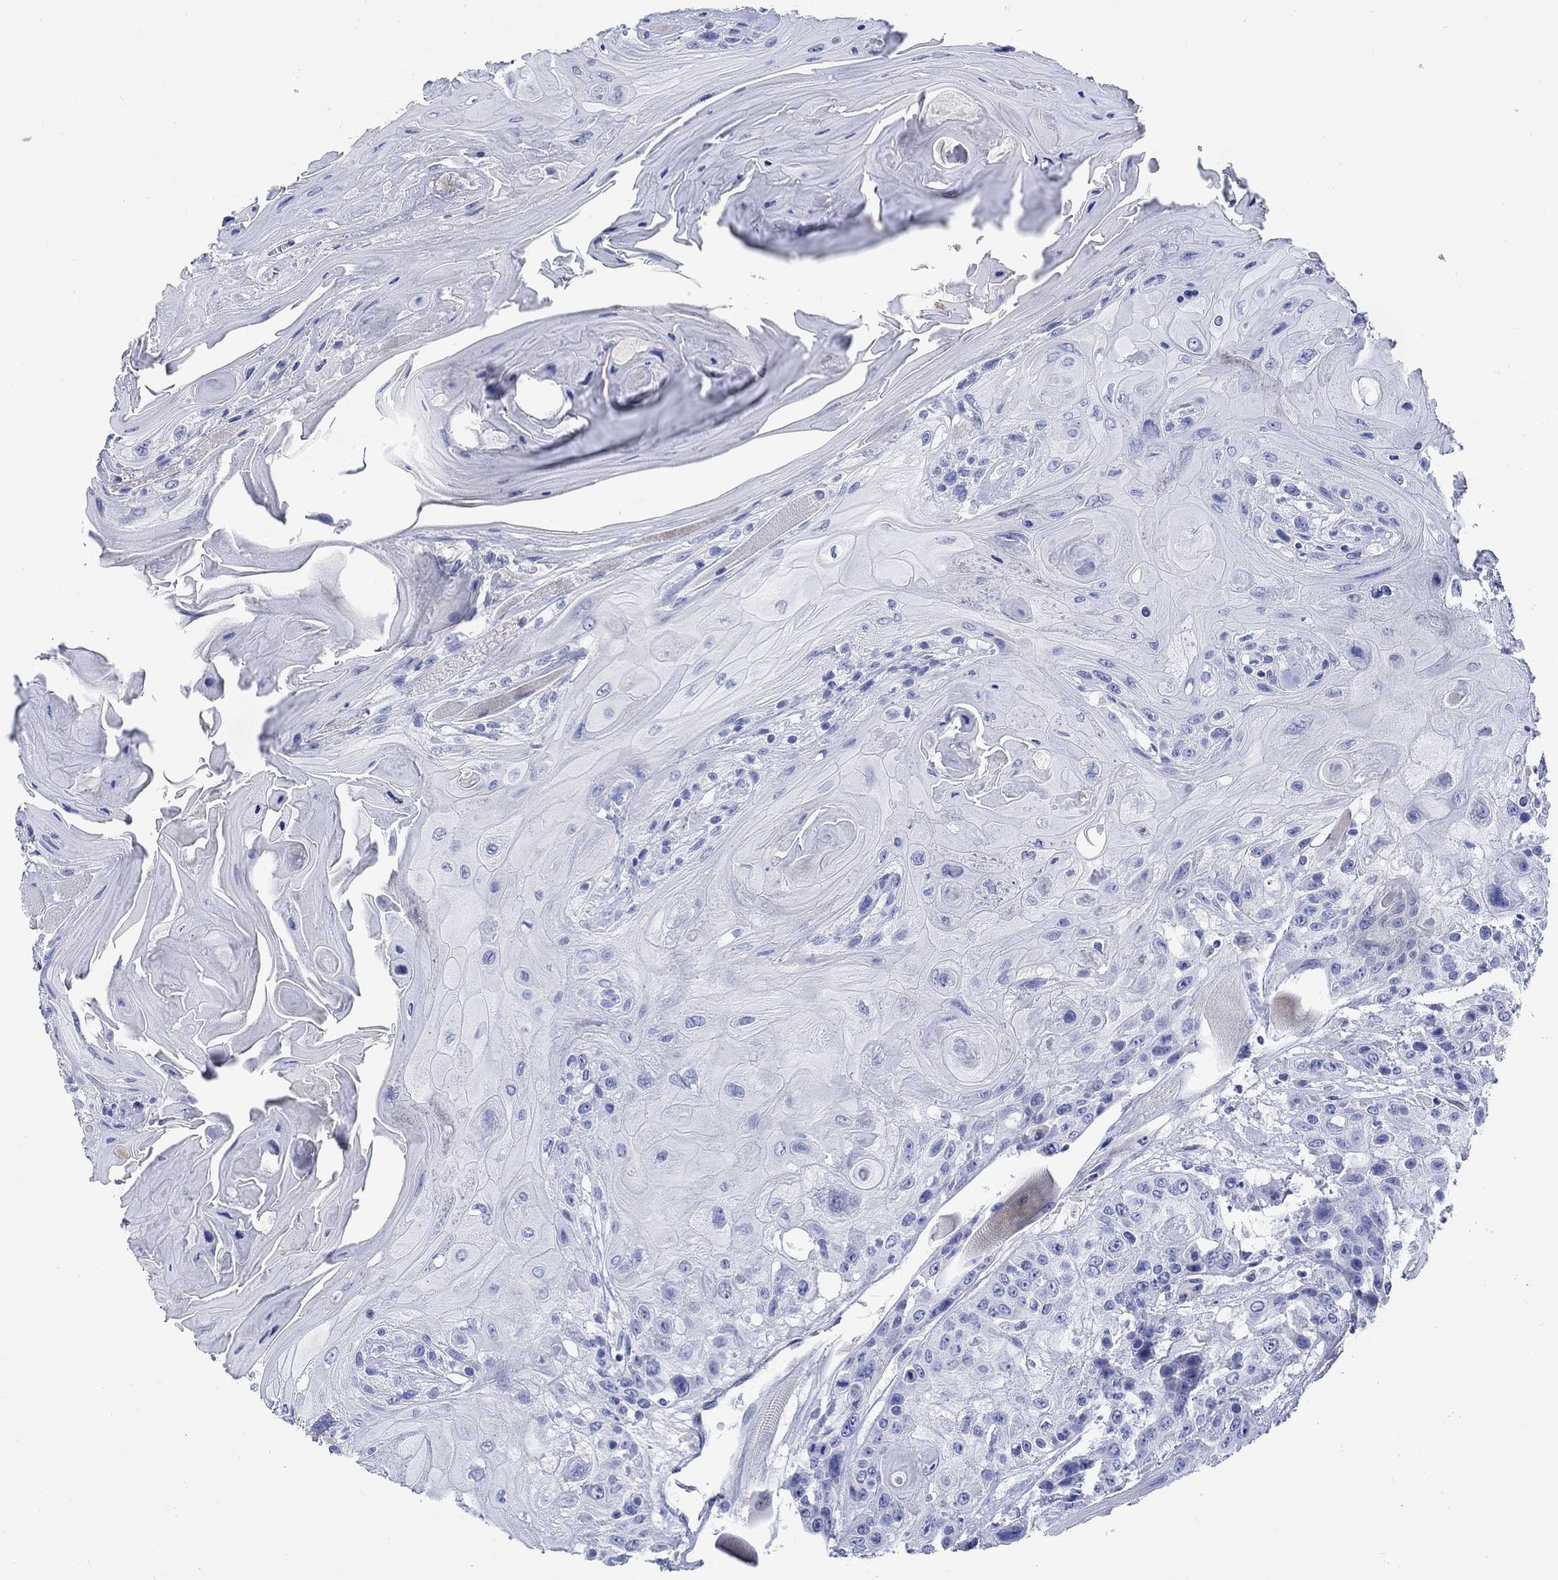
{"staining": {"intensity": "negative", "quantity": "none", "location": "none"}, "tissue": "head and neck cancer", "cell_type": "Tumor cells", "image_type": "cancer", "snomed": [{"axis": "morphology", "description": "Squamous cell carcinoma, NOS"}, {"axis": "topography", "description": "Head-Neck"}], "caption": "This is an IHC image of head and neck squamous cell carcinoma. There is no positivity in tumor cells.", "gene": "P2RY6", "patient": {"sex": "female", "age": 59}}